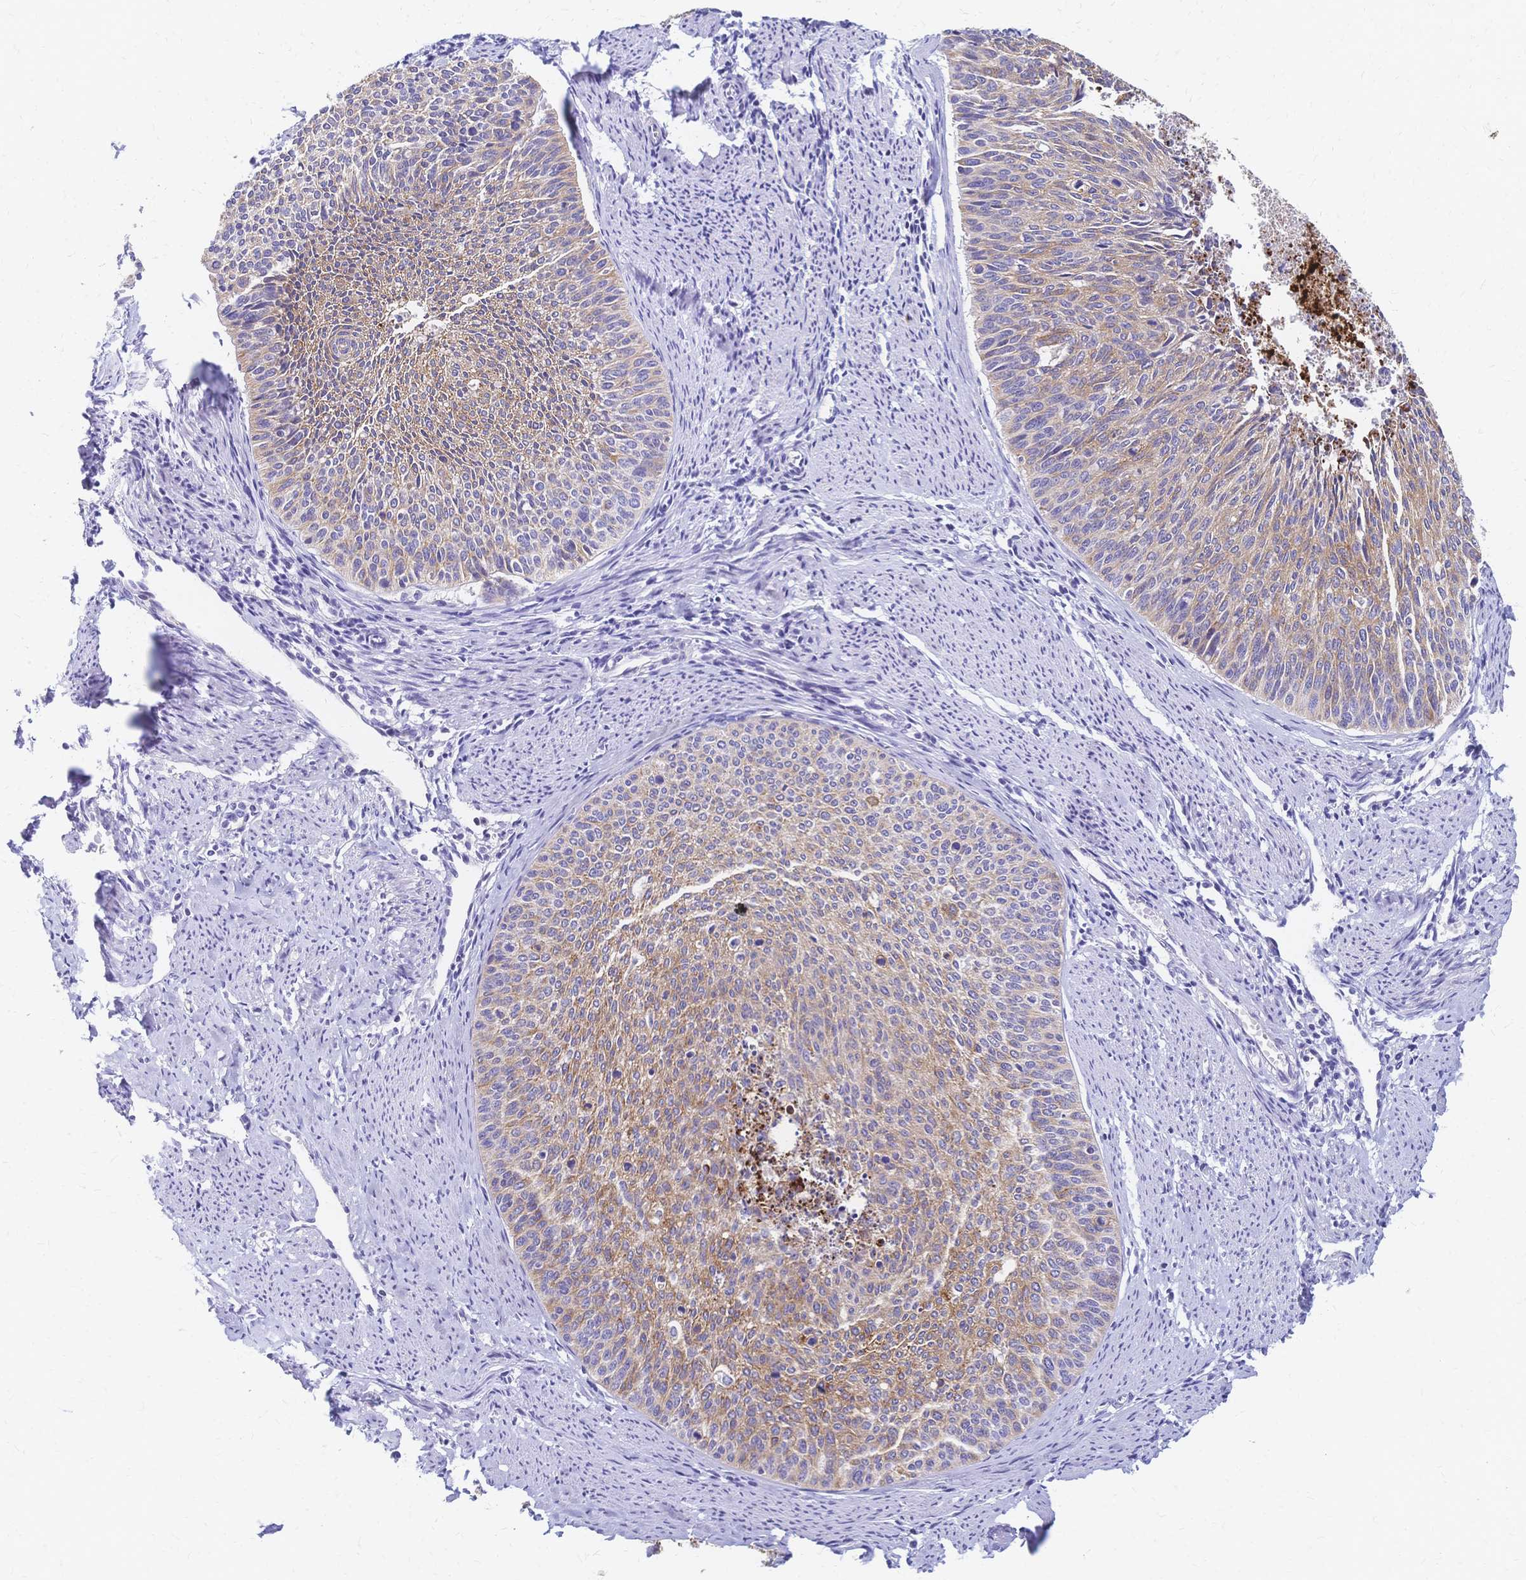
{"staining": {"intensity": "moderate", "quantity": ">75%", "location": "cytoplasmic/membranous"}, "tissue": "cervical cancer", "cell_type": "Tumor cells", "image_type": "cancer", "snomed": [{"axis": "morphology", "description": "Squamous cell carcinoma, NOS"}, {"axis": "topography", "description": "Cervix"}], "caption": "Immunohistochemistry (IHC) (DAB) staining of human cervical cancer displays moderate cytoplasmic/membranous protein positivity in about >75% of tumor cells.", "gene": "DTNB", "patient": {"sex": "female", "age": 55}}